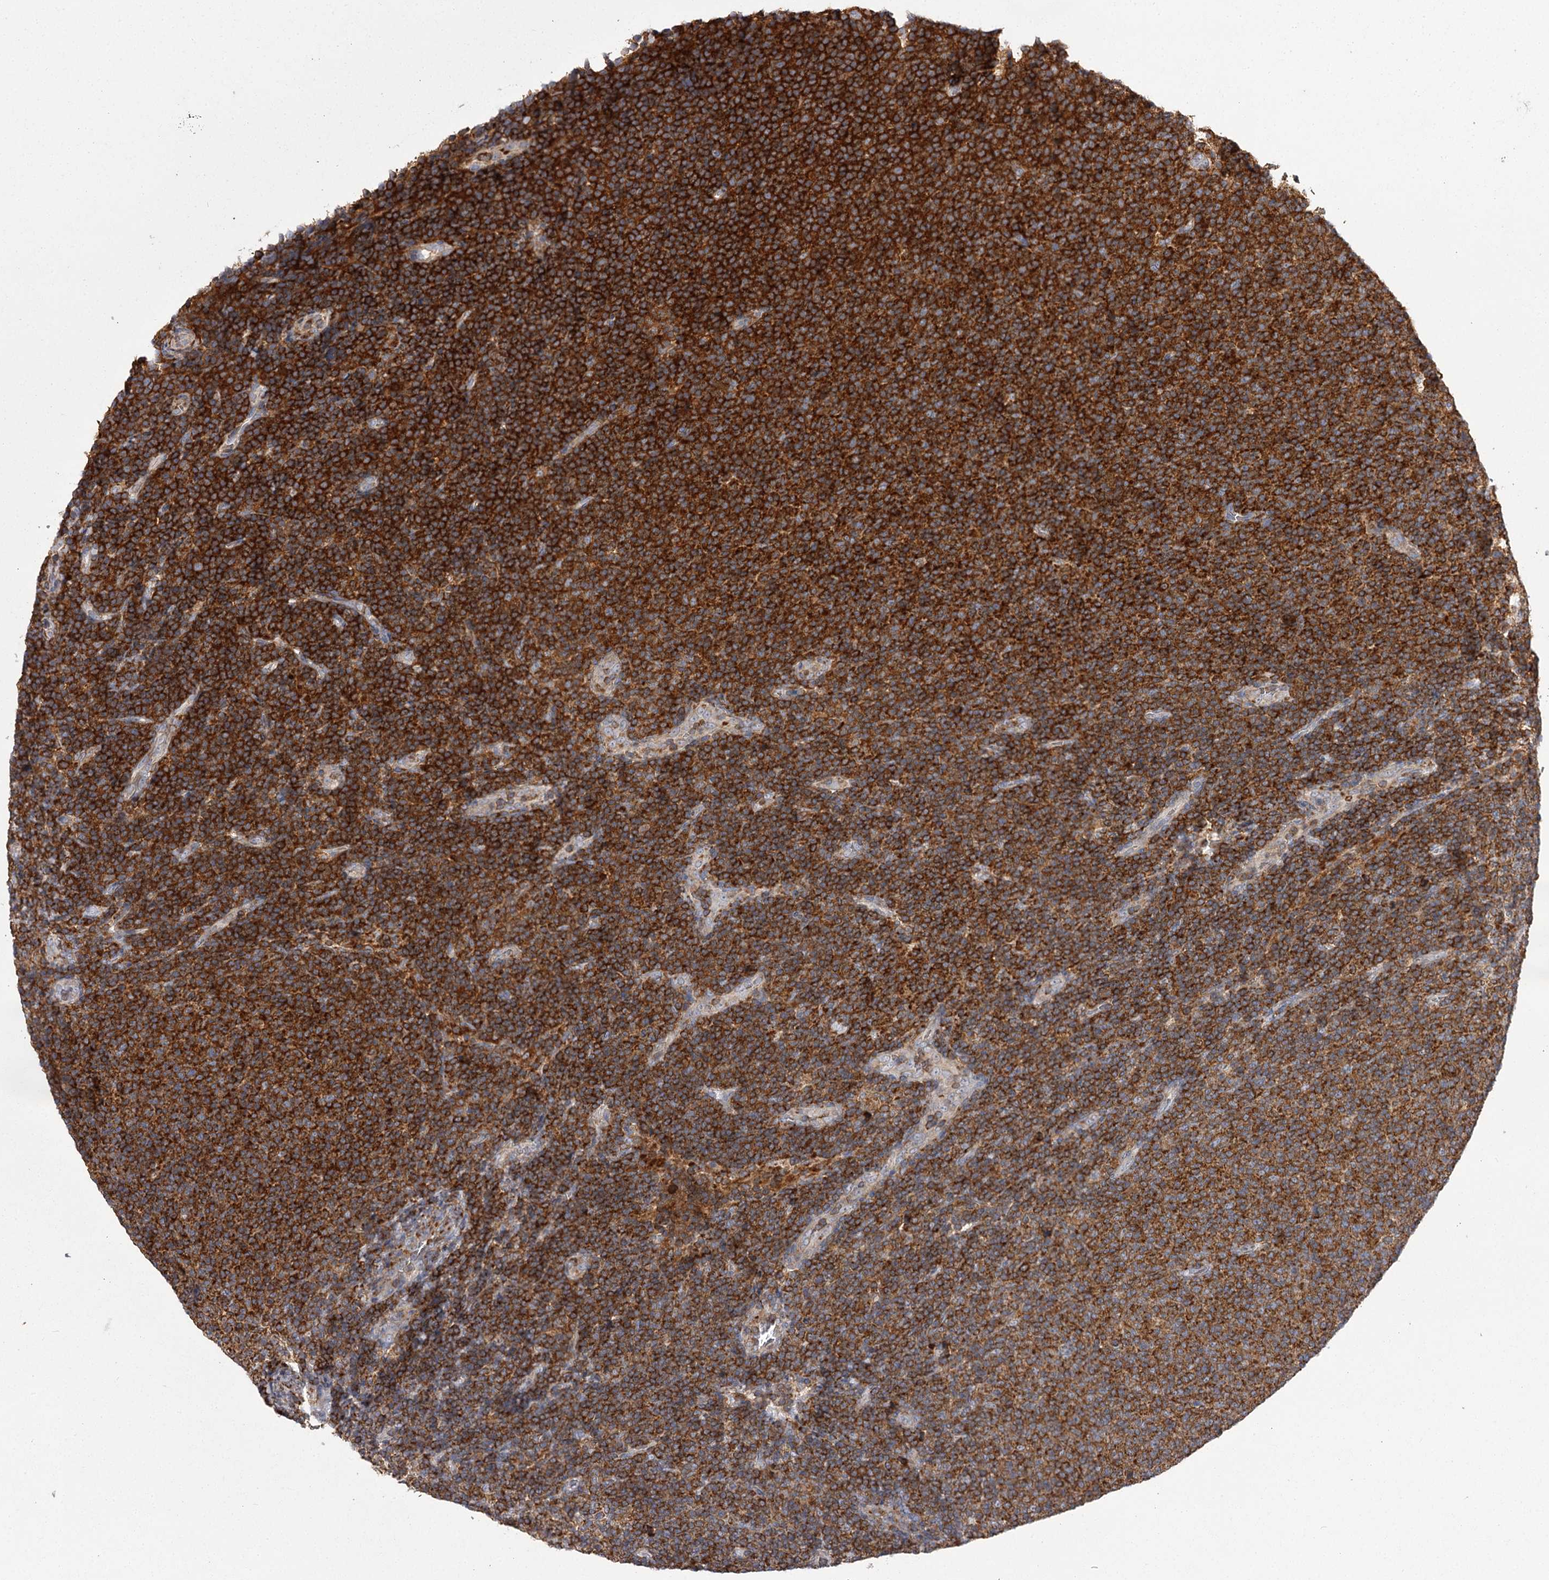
{"staining": {"intensity": "strong", "quantity": ">75%", "location": "cytoplasmic/membranous"}, "tissue": "lymphoma", "cell_type": "Tumor cells", "image_type": "cancer", "snomed": [{"axis": "morphology", "description": "Malignant lymphoma, non-Hodgkin's type, Low grade"}, {"axis": "topography", "description": "Lymph node"}], "caption": "This image shows malignant lymphoma, non-Hodgkin's type (low-grade) stained with immunohistochemistry to label a protein in brown. The cytoplasmic/membranous of tumor cells show strong positivity for the protein. Nuclei are counter-stained blue.", "gene": "RASSF6", "patient": {"sex": "male", "age": 66}}